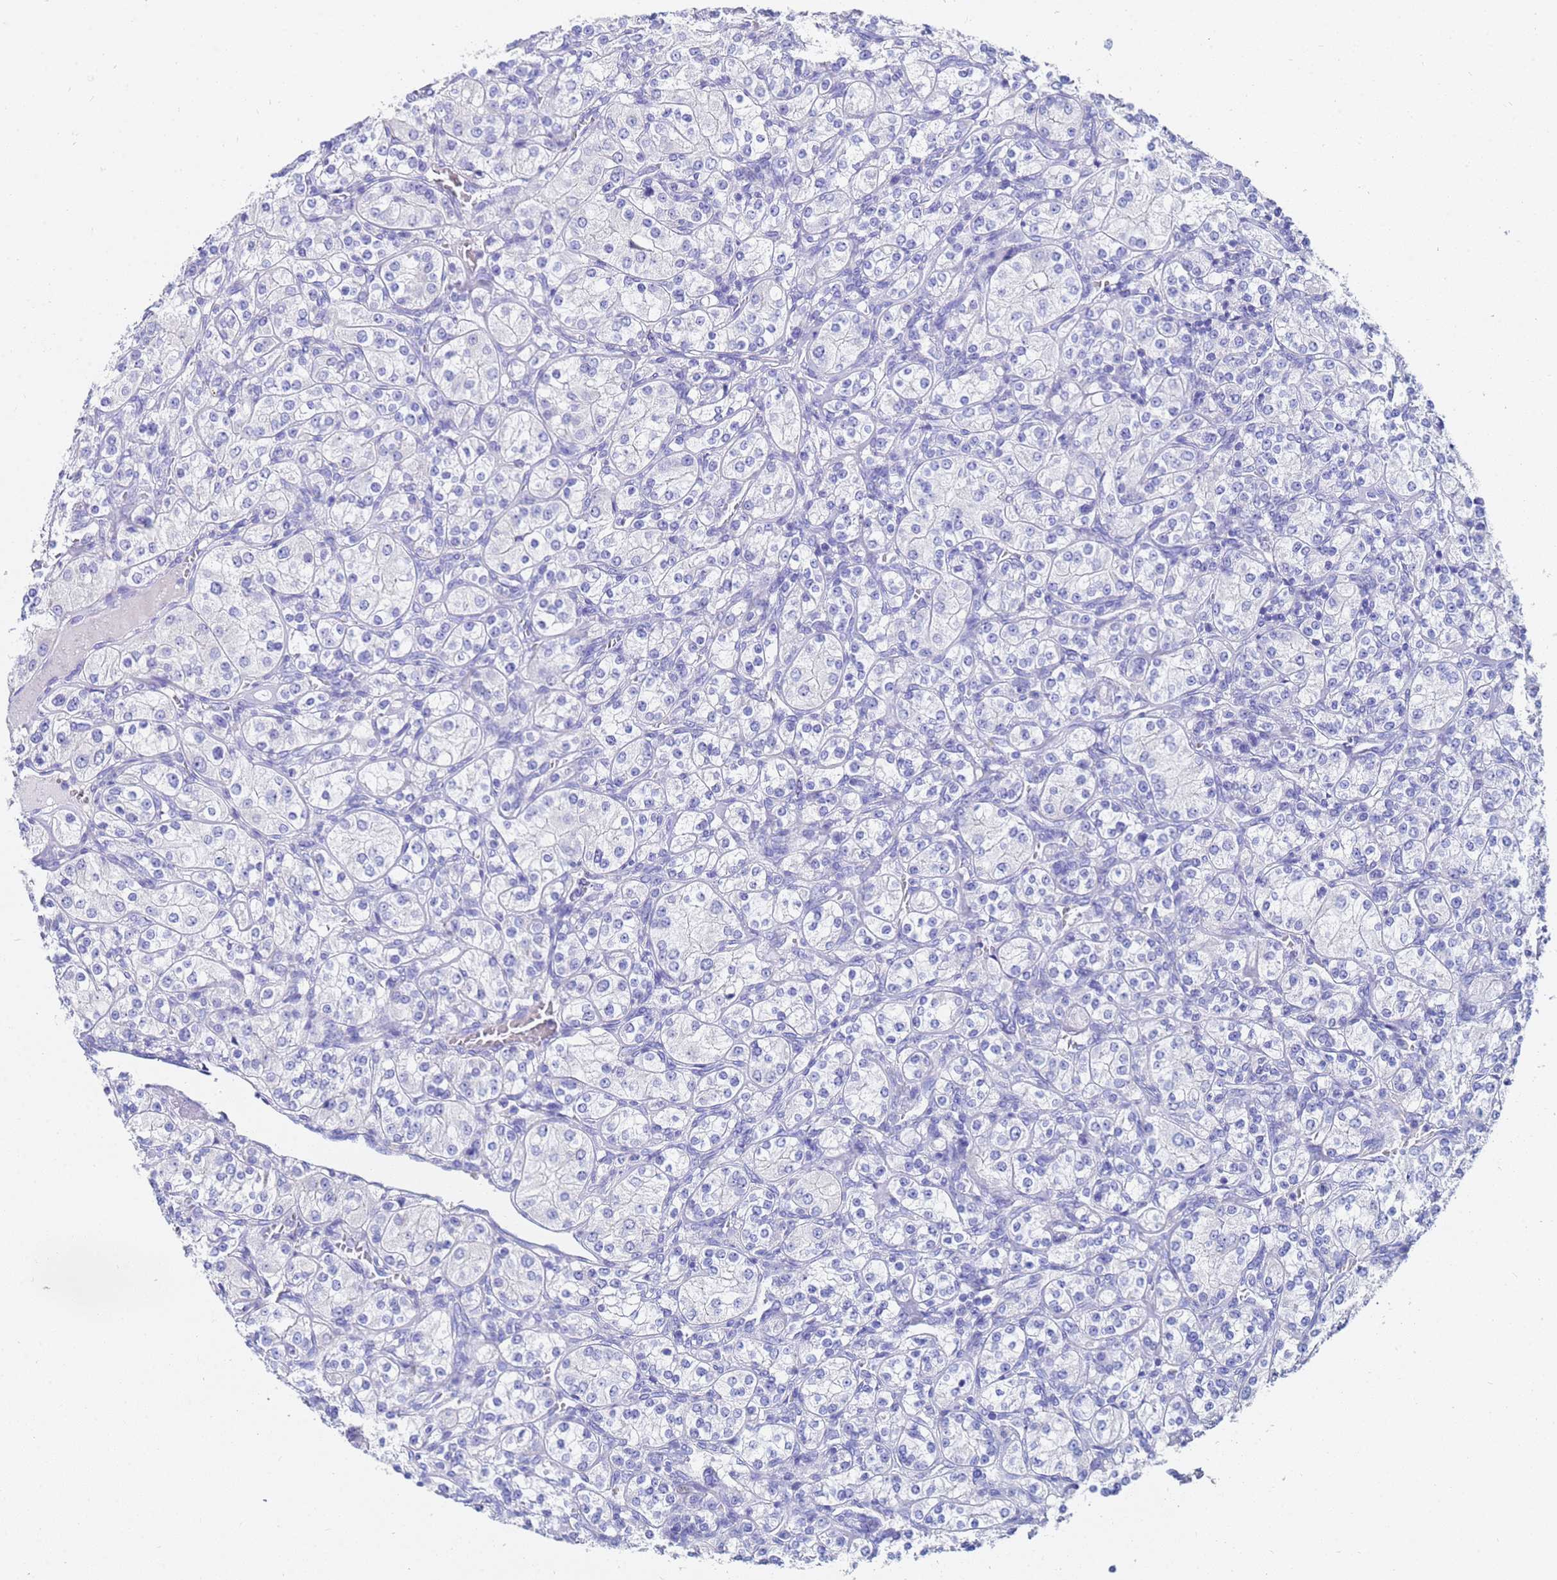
{"staining": {"intensity": "negative", "quantity": "none", "location": "none"}, "tissue": "renal cancer", "cell_type": "Tumor cells", "image_type": "cancer", "snomed": [{"axis": "morphology", "description": "Adenocarcinoma, NOS"}, {"axis": "topography", "description": "Kidney"}], "caption": "A micrograph of human renal cancer (adenocarcinoma) is negative for staining in tumor cells. The staining is performed using DAB (3,3'-diaminobenzidine) brown chromogen with nuclei counter-stained in using hematoxylin.", "gene": "C2orf72", "patient": {"sex": "male", "age": 77}}